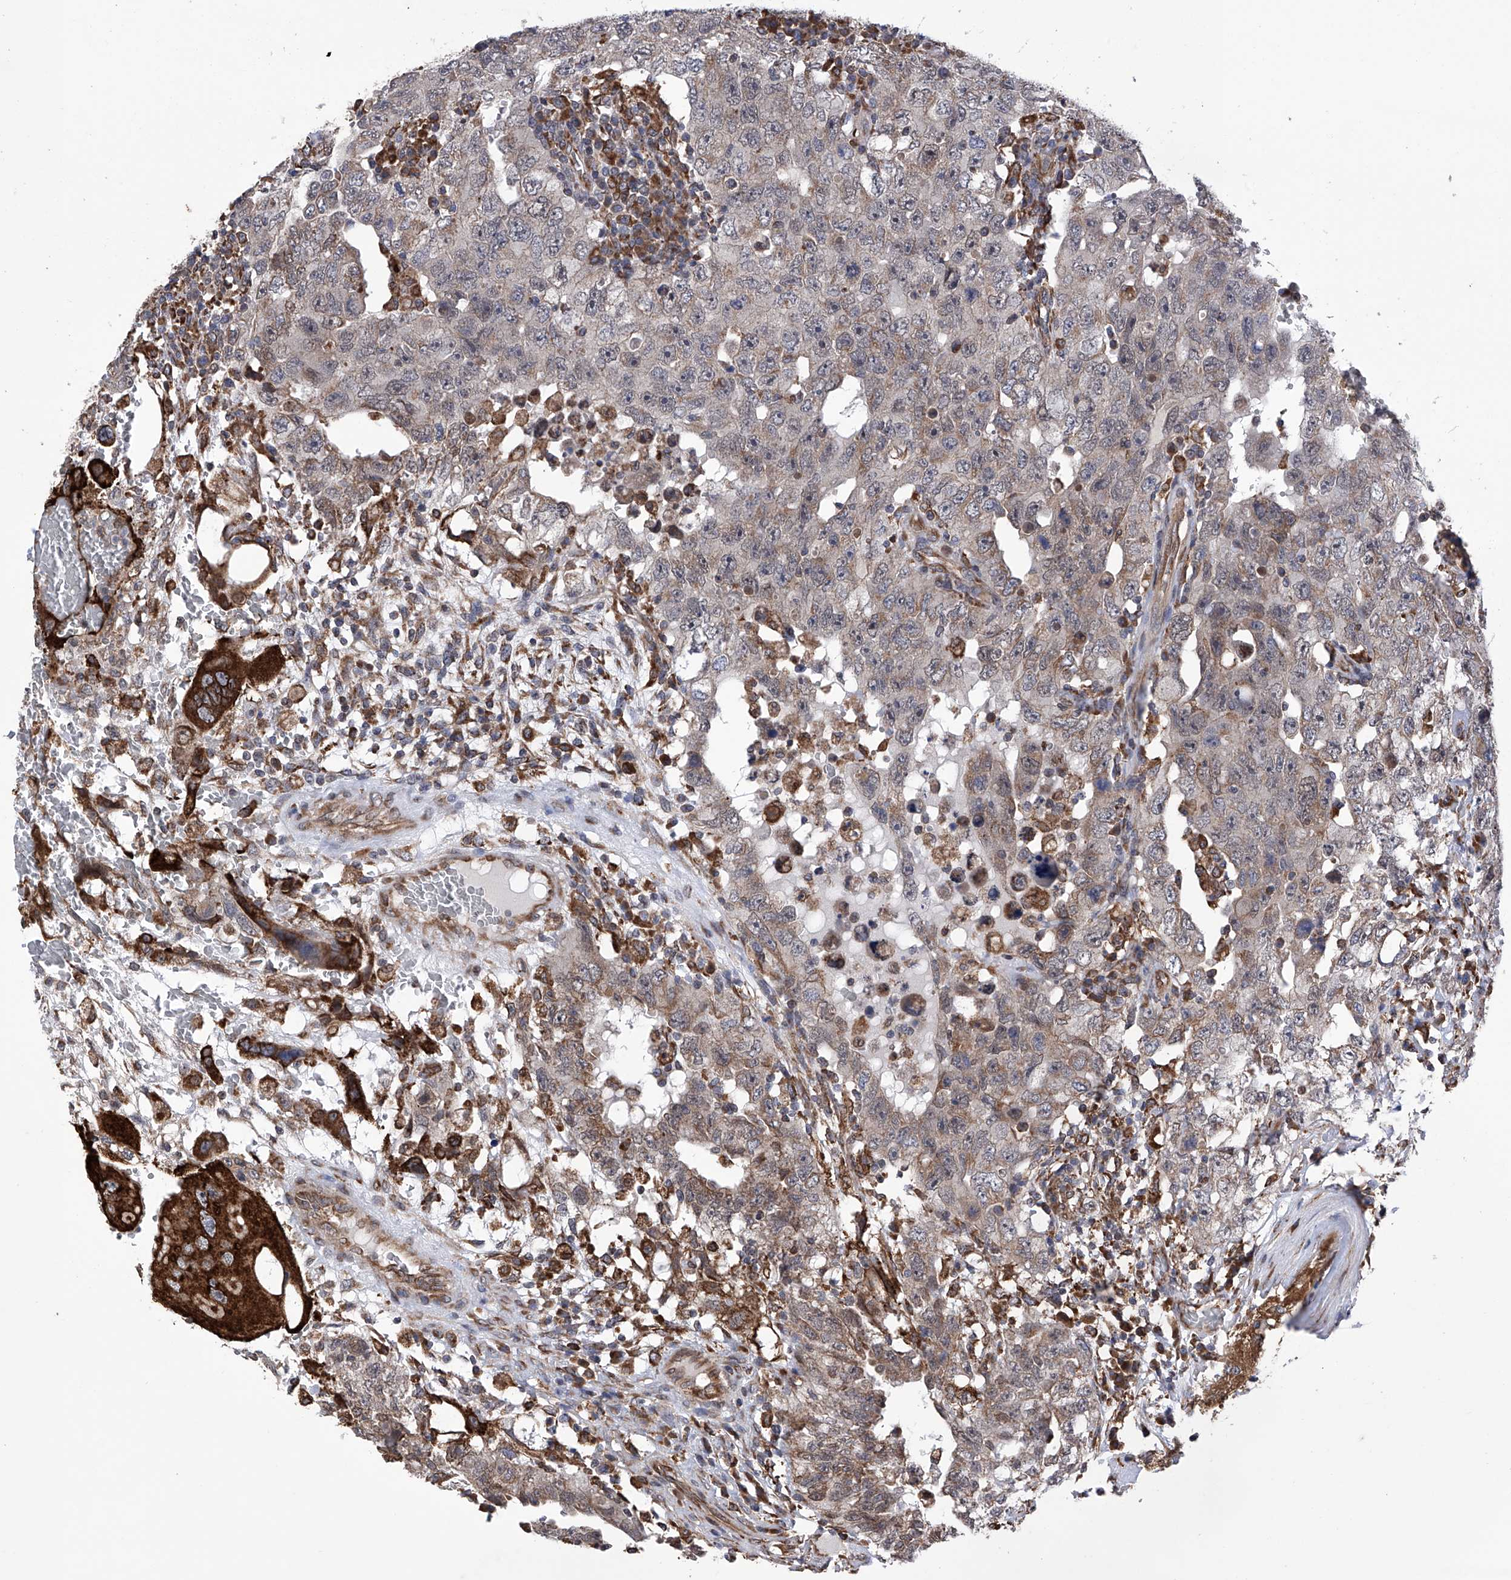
{"staining": {"intensity": "weak", "quantity": "25%-75%", "location": "cytoplasmic/membranous"}, "tissue": "testis cancer", "cell_type": "Tumor cells", "image_type": "cancer", "snomed": [{"axis": "morphology", "description": "Carcinoma, Embryonal, NOS"}, {"axis": "topography", "description": "Testis"}], "caption": "The image reveals immunohistochemical staining of testis cancer (embryonal carcinoma). There is weak cytoplasmic/membranous expression is appreciated in about 25%-75% of tumor cells.", "gene": "DNAH8", "patient": {"sex": "male", "age": 26}}